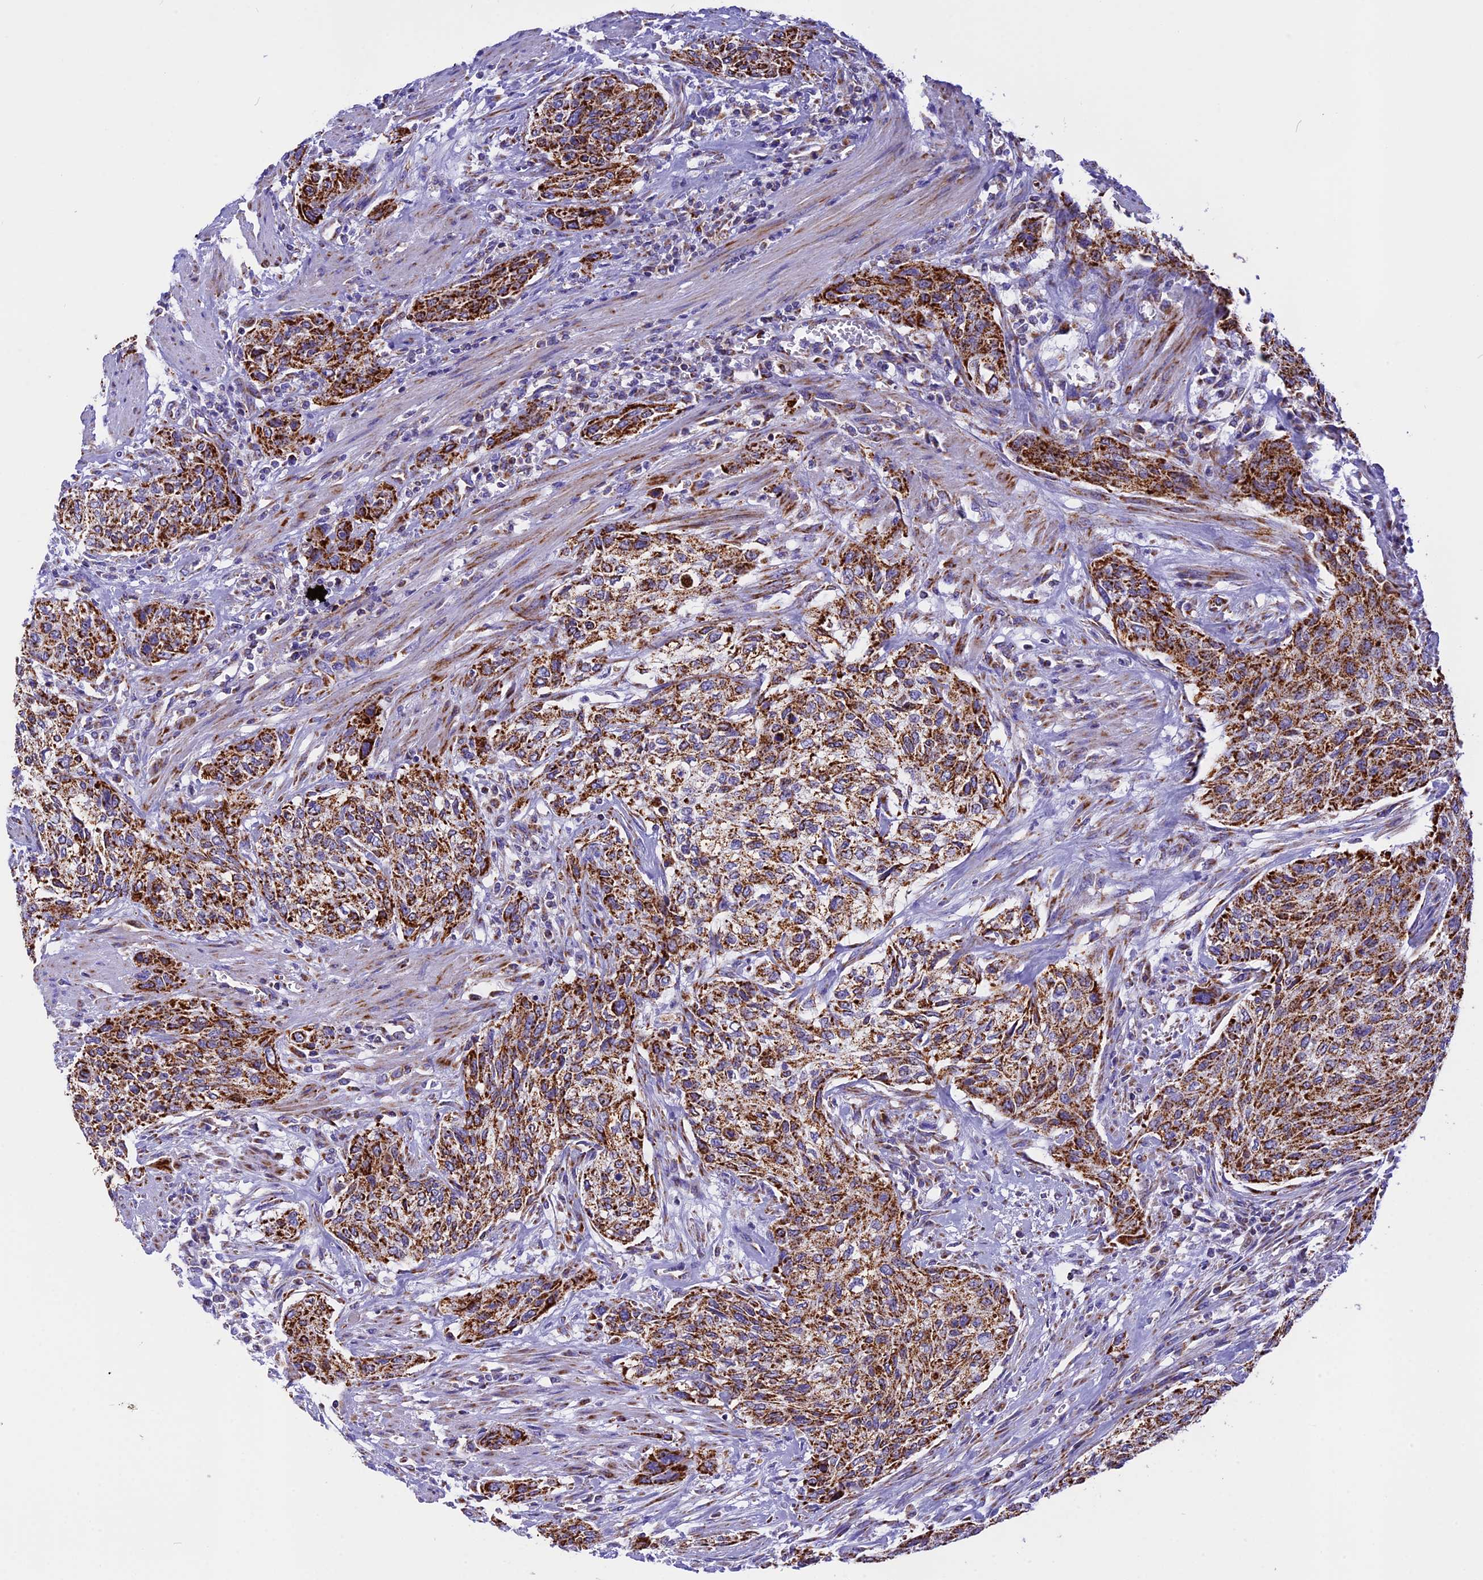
{"staining": {"intensity": "strong", "quantity": ">75%", "location": "cytoplasmic/membranous"}, "tissue": "urothelial cancer", "cell_type": "Tumor cells", "image_type": "cancer", "snomed": [{"axis": "morphology", "description": "Urothelial carcinoma, High grade"}, {"axis": "topography", "description": "Urinary bladder"}], "caption": "High-grade urothelial carcinoma was stained to show a protein in brown. There is high levels of strong cytoplasmic/membranous expression in approximately >75% of tumor cells.", "gene": "VDAC2", "patient": {"sex": "male", "age": 35}}